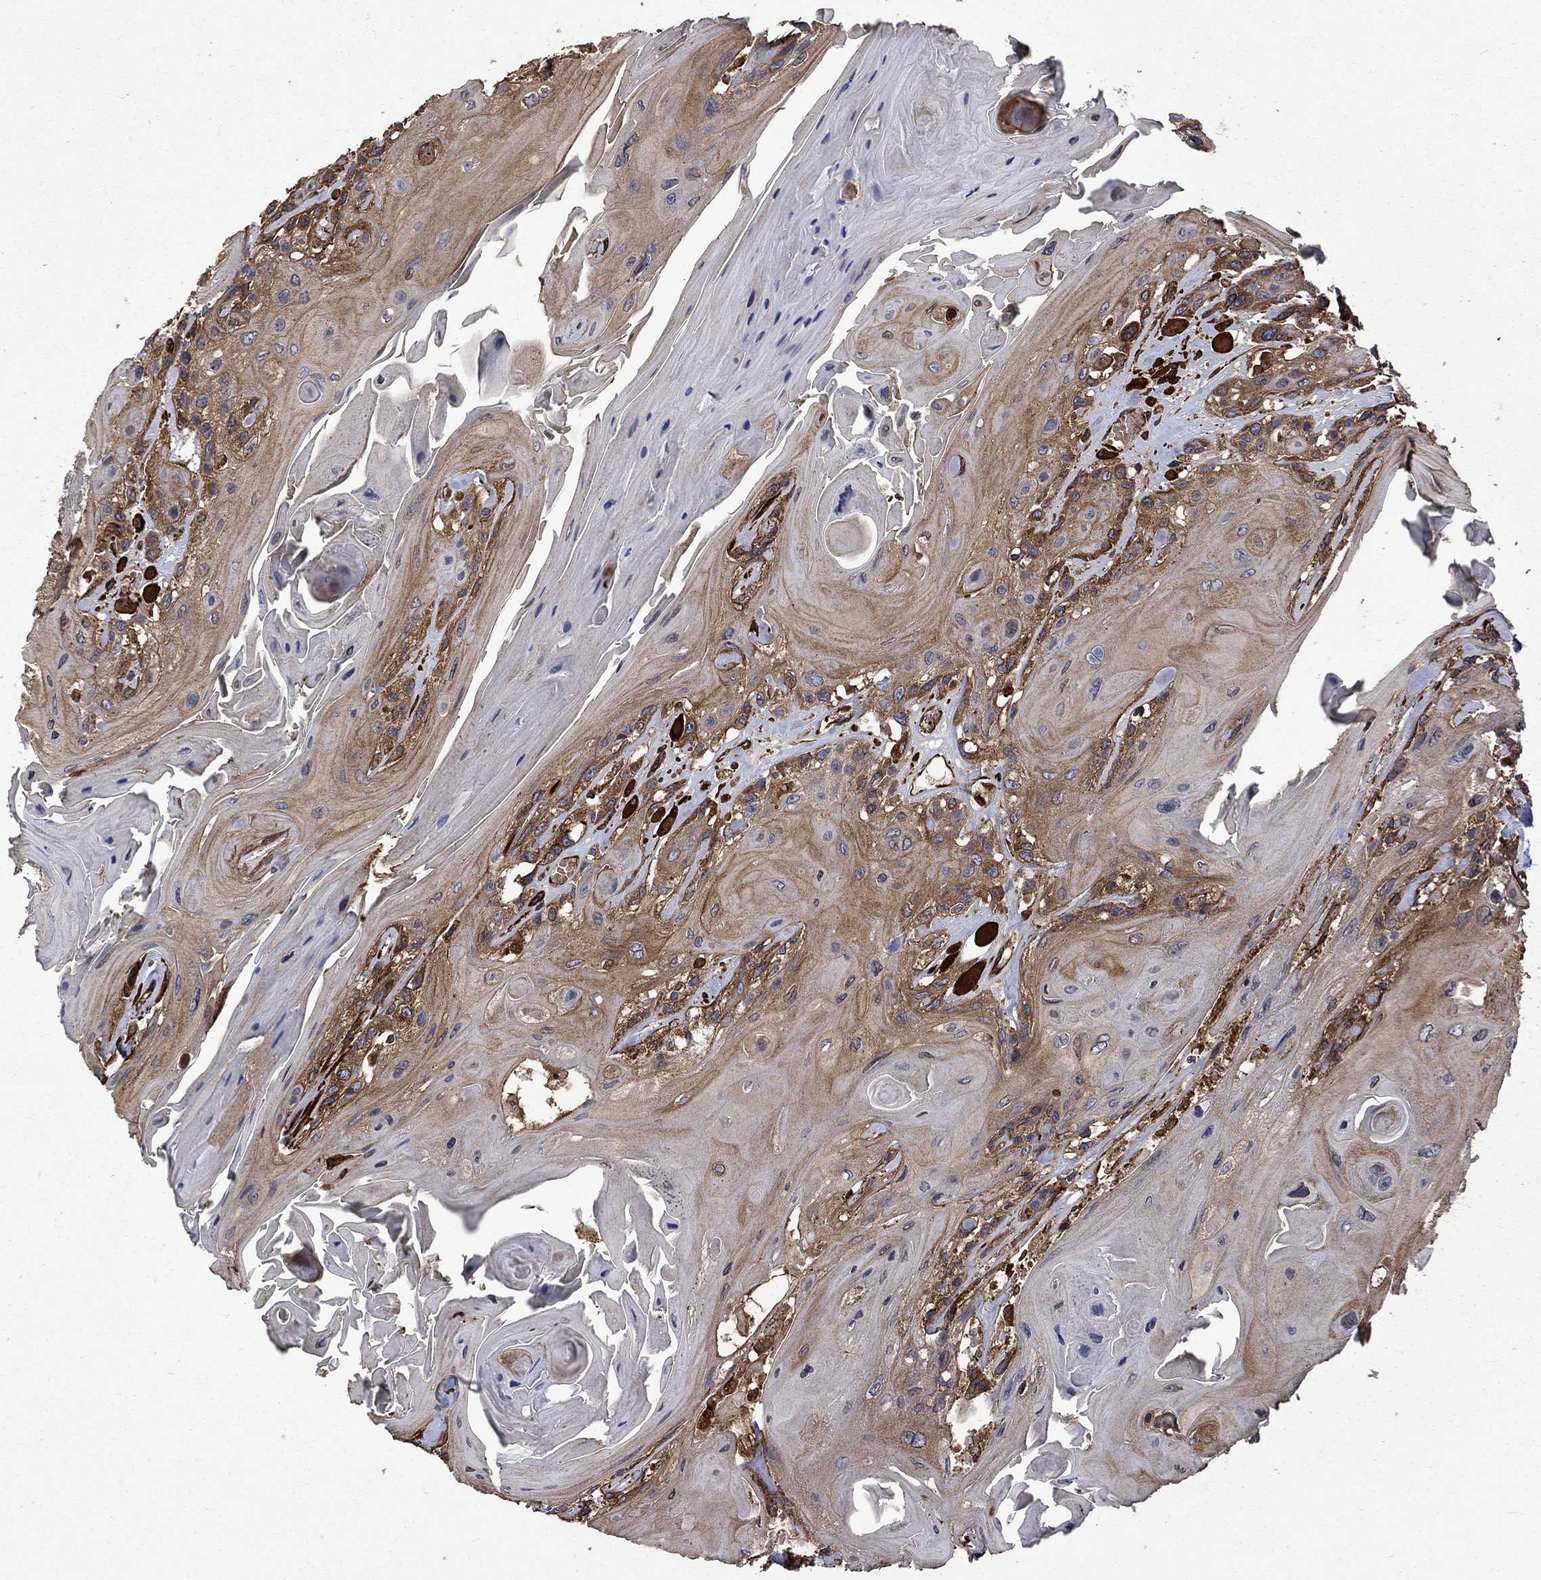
{"staining": {"intensity": "moderate", "quantity": "25%-75%", "location": "cytoplasmic/membranous"}, "tissue": "head and neck cancer", "cell_type": "Tumor cells", "image_type": "cancer", "snomed": [{"axis": "morphology", "description": "Squamous cell carcinoma, NOS"}, {"axis": "topography", "description": "Head-Neck"}], "caption": "The image shows staining of head and neck squamous cell carcinoma, revealing moderate cytoplasmic/membranous protein staining (brown color) within tumor cells.", "gene": "CUTC", "patient": {"sex": "female", "age": 59}}